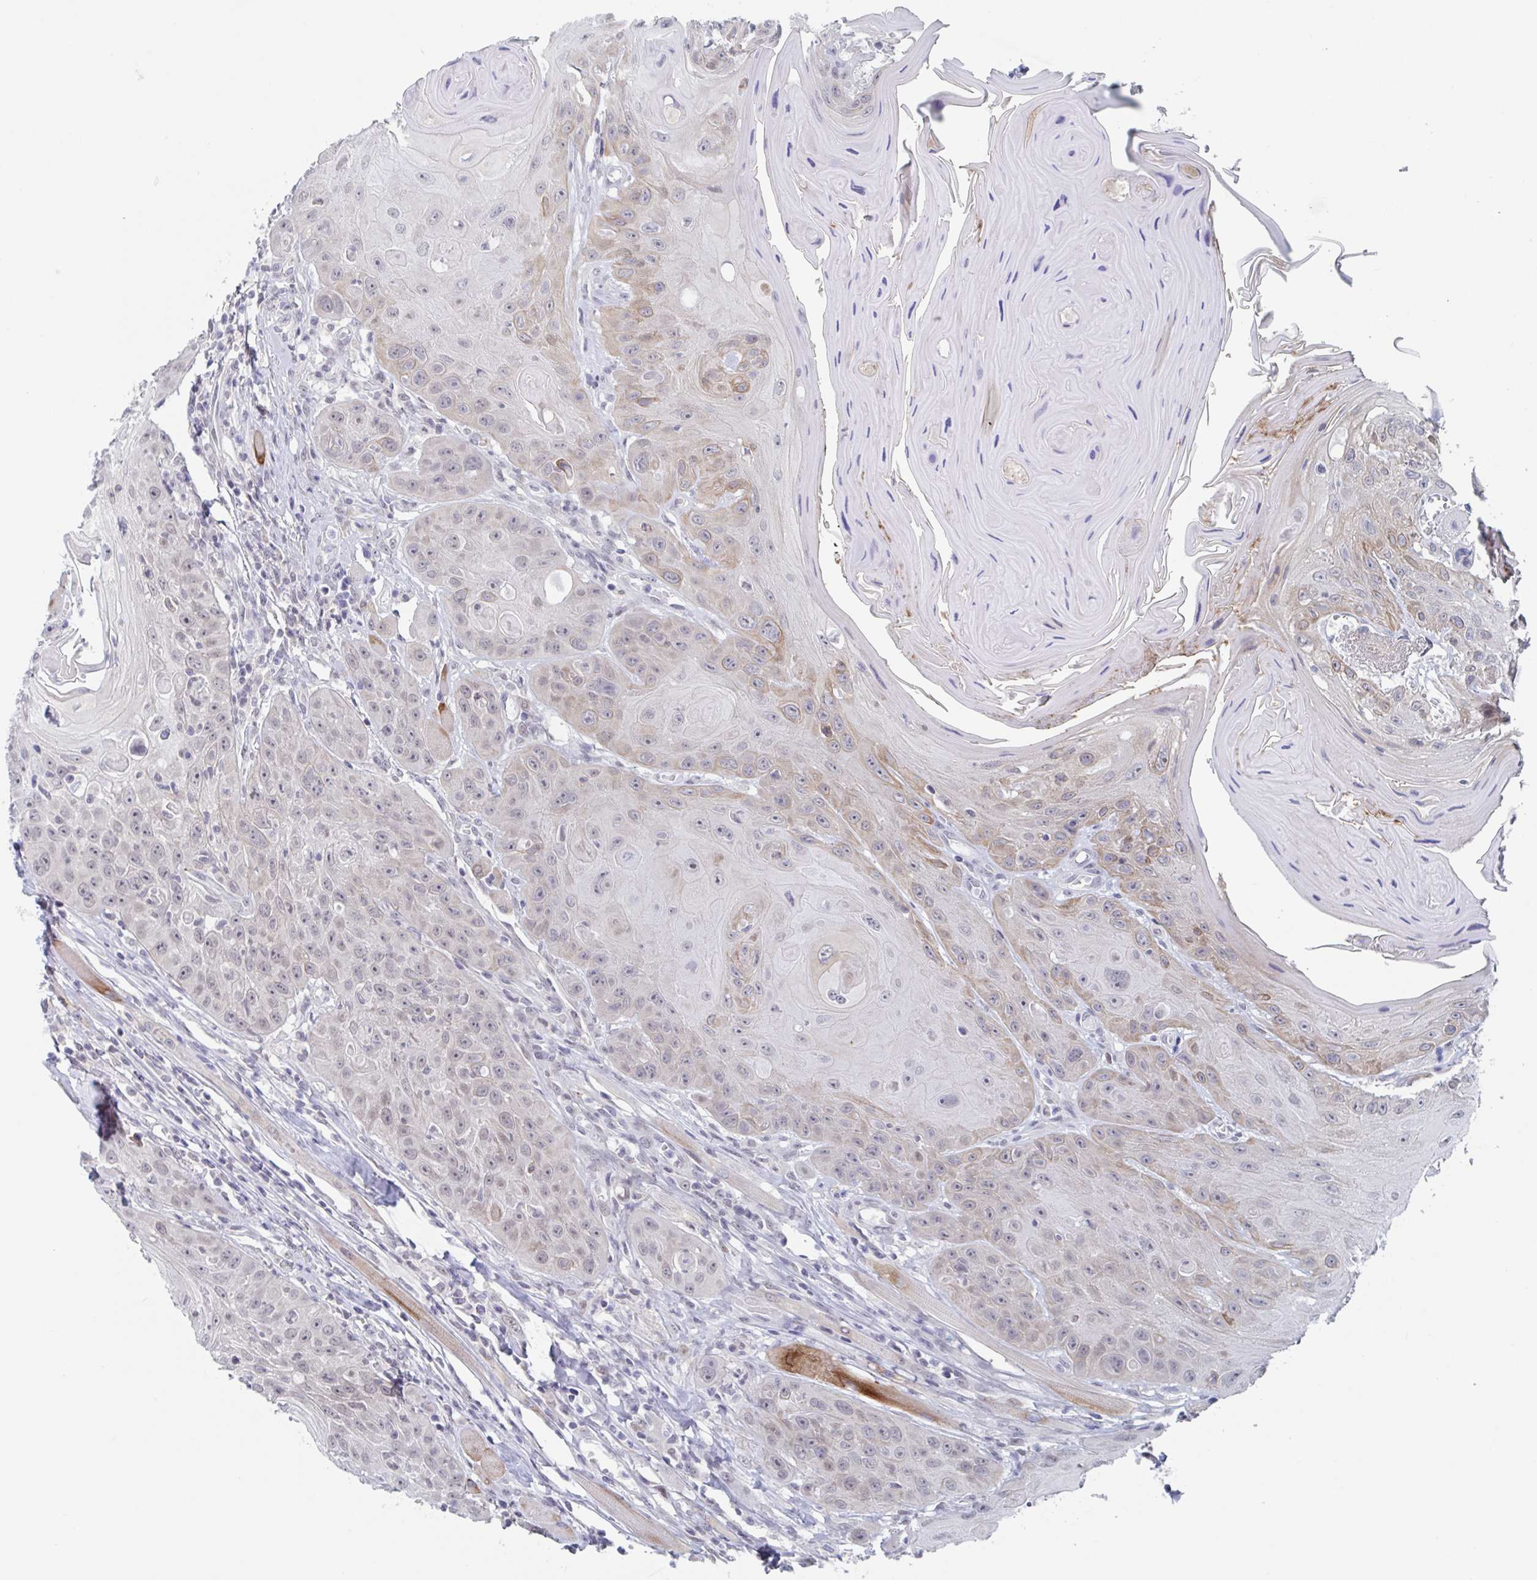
{"staining": {"intensity": "weak", "quantity": "25%-75%", "location": "cytoplasmic/membranous"}, "tissue": "head and neck cancer", "cell_type": "Tumor cells", "image_type": "cancer", "snomed": [{"axis": "morphology", "description": "Squamous cell carcinoma, NOS"}, {"axis": "topography", "description": "Head-Neck"}], "caption": "Head and neck squamous cell carcinoma tissue shows weak cytoplasmic/membranous staining in approximately 25%-75% of tumor cells, visualized by immunohistochemistry. (DAB (3,3'-diaminobenzidine) IHC, brown staining for protein, blue staining for nuclei).", "gene": "KDM4D", "patient": {"sex": "female", "age": 59}}